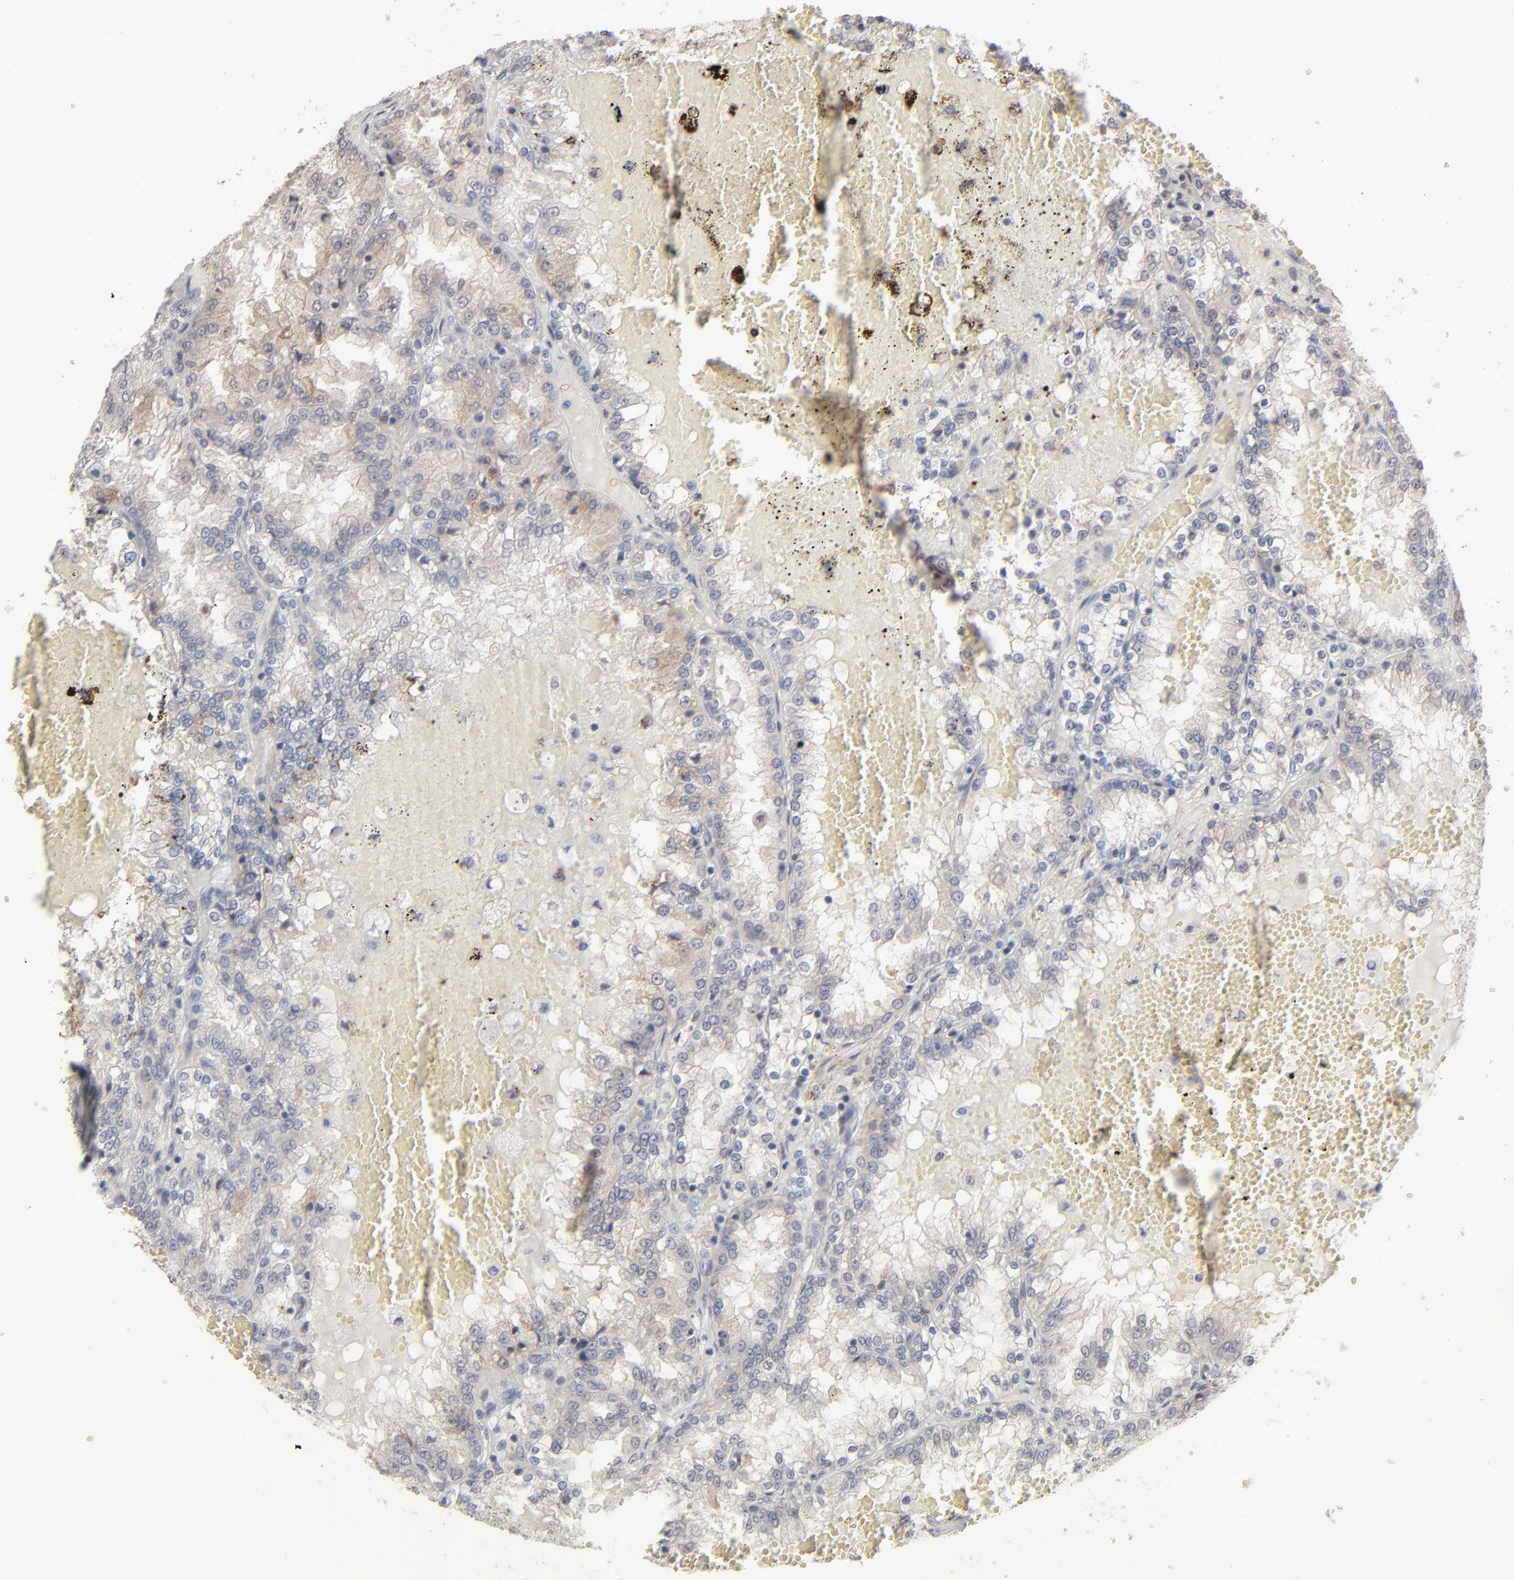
{"staining": {"intensity": "weak", "quantity": "<25%", "location": "cytoplasmic/membranous"}, "tissue": "renal cancer", "cell_type": "Tumor cells", "image_type": "cancer", "snomed": [{"axis": "morphology", "description": "Adenocarcinoma, NOS"}, {"axis": "topography", "description": "Kidney"}], "caption": "Renal adenocarcinoma stained for a protein using immunohistochemistry exhibits no positivity tumor cells.", "gene": "STAT4", "patient": {"sex": "female", "age": 56}}